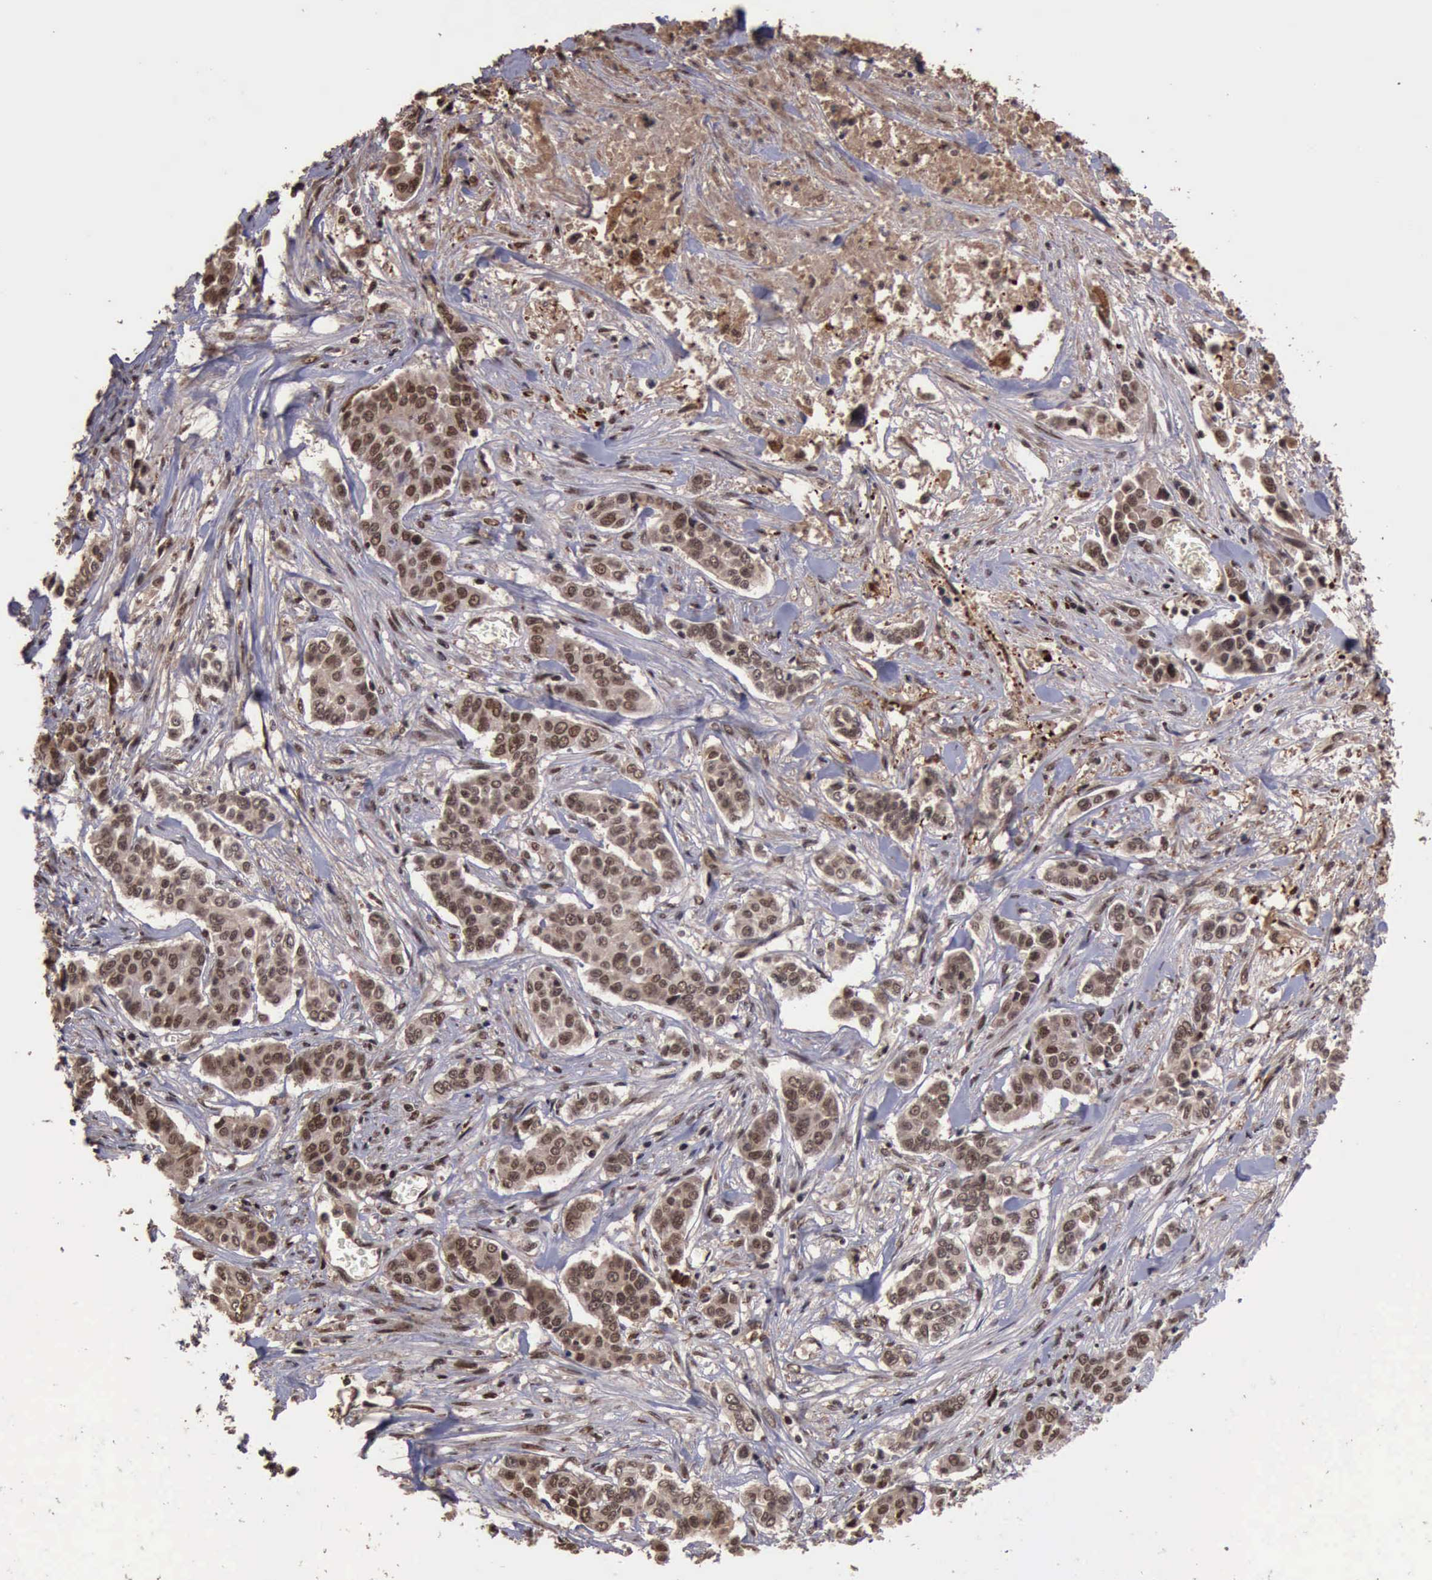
{"staining": {"intensity": "moderate", "quantity": ">75%", "location": "nuclear"}, "tissue": "pancreatic cancer", "cell_type": "Tumor cells", "image_type": "cancer", "snomed": [{"axis": "morphology", "description": "Adenocarcinoma, NOS"}, {"axis": "topography", "description": "Pancreas"}], "caption": "DAB (3,3'-diaminobenzidine) immunohistochemical staining of human pancreatic cancer shows moderate nuclear protein positivity in approximately >75% of tumor cells. The protein is stained brown, and the nuclei are stained in blue (DAB (3,3'-diaminobenzidine) IHC with brightfield microscopy, high magnification).", "gene": "TRMT2A", "patient": {"sex": "female", "age": 52}}